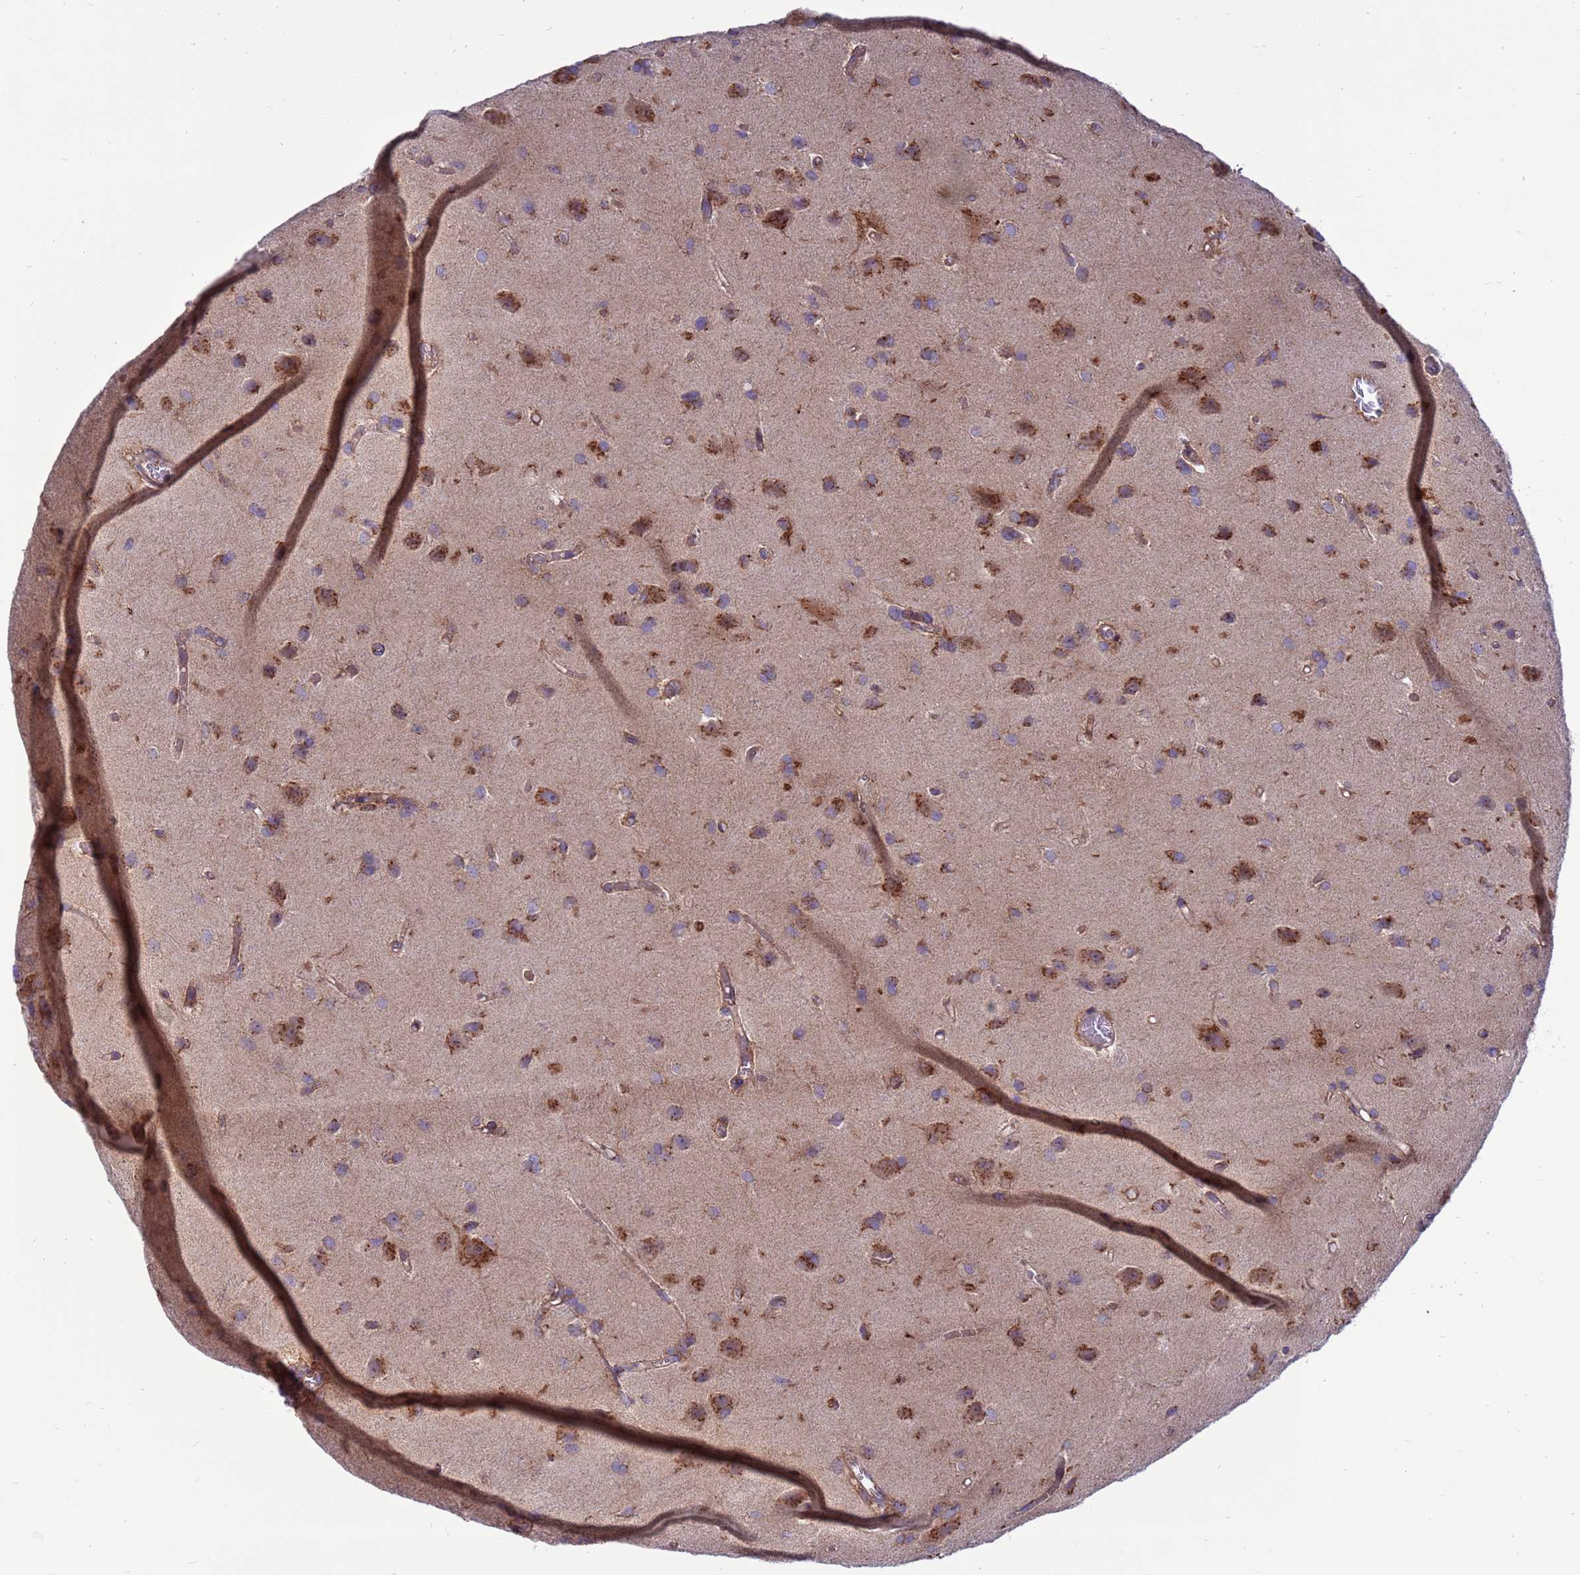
{"staining": {"intensity": "moderate", "quantity": "25%-75%", "location": "cytoplasmic/membranous"}, "tissue": "glioma", "cell_type": "Tumor cells", "image_type": "cancer", "snomed": [{"axis": "morphology", "description": "Glioma, malignant, High grade"}, {"axis": "topography", "description": "Brain"}], "caption": "A micrograph of human high-grade glioma (malignant) stained for a protein reveals moderate cytoplasmic/membranous brown staining in tumor cells. Using DAB (3,3'-diaminobenzidine) (brown) and hematoxylin (blue) stains, captured at high magnification using brightfield microscopy.", "gene": "ZC3HAV1", "patient": {"sex": "female", "age": 50}}